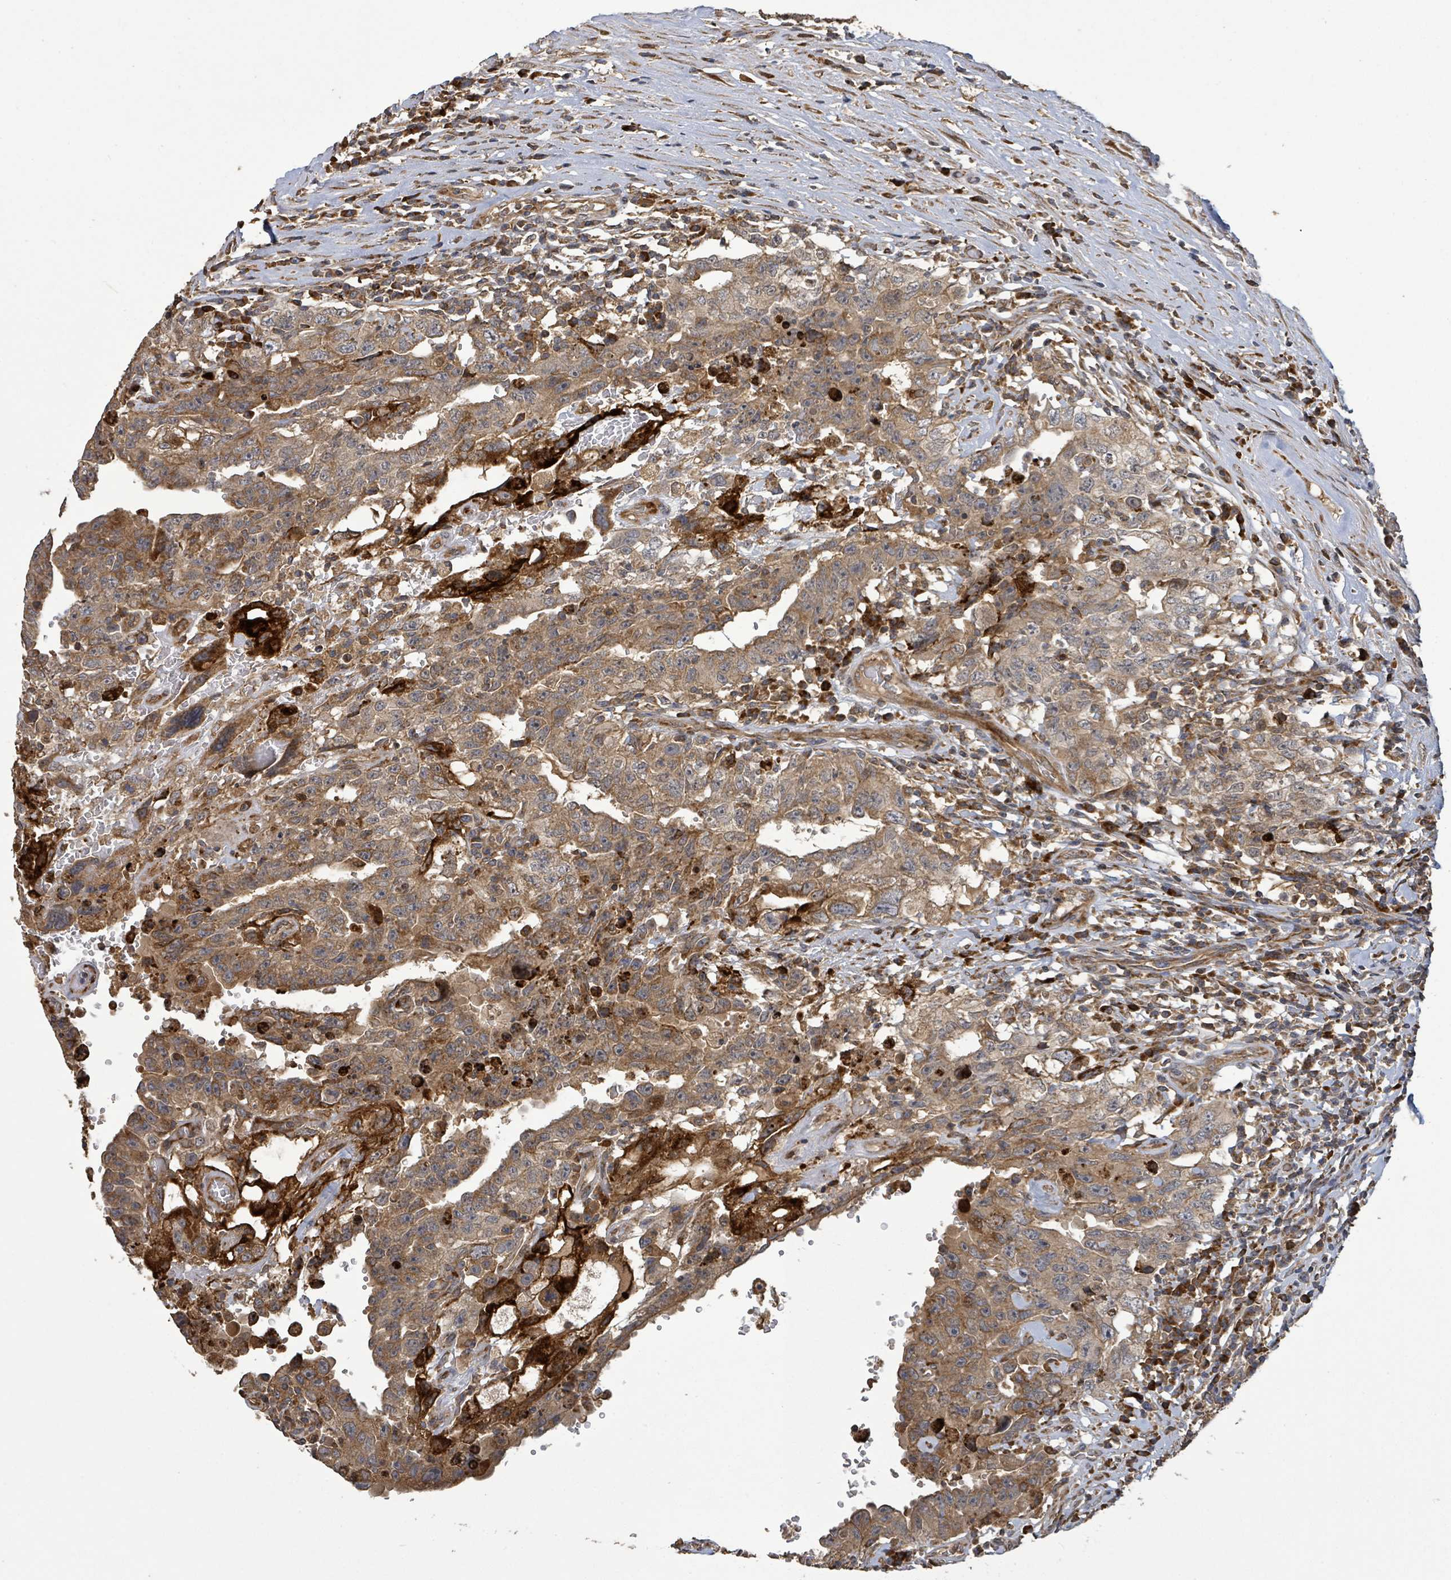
{"staining": {"intensity": "strong", "quantity": ">75%", "location": "cytoplasmic/membranous"}, "tissue": "testis cancer", "cell_type": "Tumor cells", "image_type": "cancer", "snomed": [{"axis": "morphology", "description": "Carcinoma, Embryonal, NOS"}, {"axis": "topography", "description": "Testis"}], "caption": "High-magnification brightfield microscopy of embryonal carcinoma (testis) stained with DAB (brown) and counterstained with hematoxylin (blue). tumor cells exhibit strong cytoplasmic/membranous expression is seen in approximately>75% of cells.", "gene": "STARD4", "patient": {"sex": "male", "age": 26}}